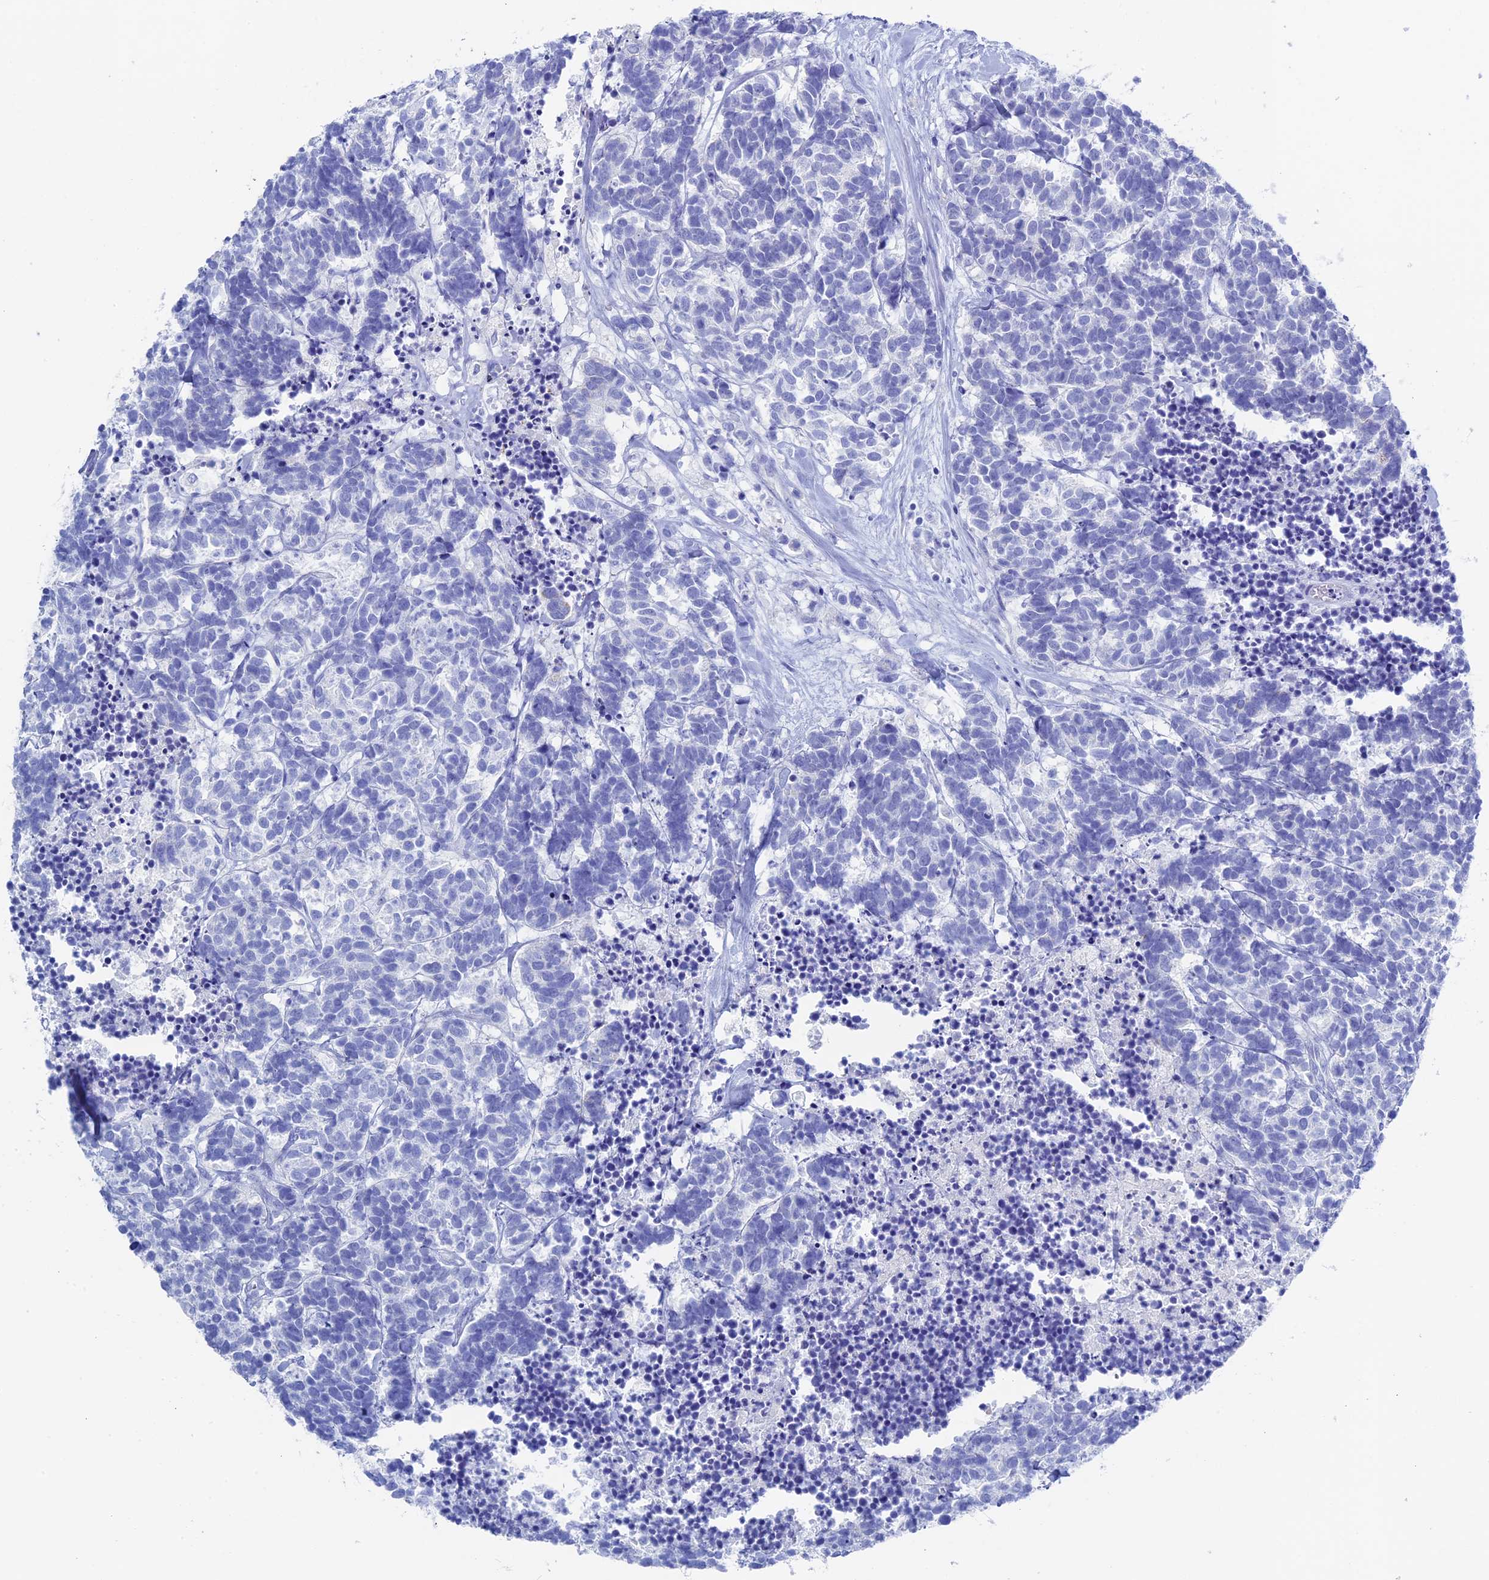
{"staining": {"intensity": "negative", "quantity": "none", "location": "none"}, "tissue": "carcinoid", "cell_type": "Tumor cells", "image_type": "cancer", "snomed": [{"axis": "morphology", "description": "Carcinoma, NOS"}, {"axis": "morphology", "description": "Carcinoid, malignant, NOS"}, {"axis": "topography", "description": "Urinary bladder"}], "caption": "DAB (3,3'-diaminobenzidine) immunohistochemical staining of carcinoid displays no significant positivity in tumor cells.", "gene": "UNC119", "patient": {"sex": "male", "age": 57}}